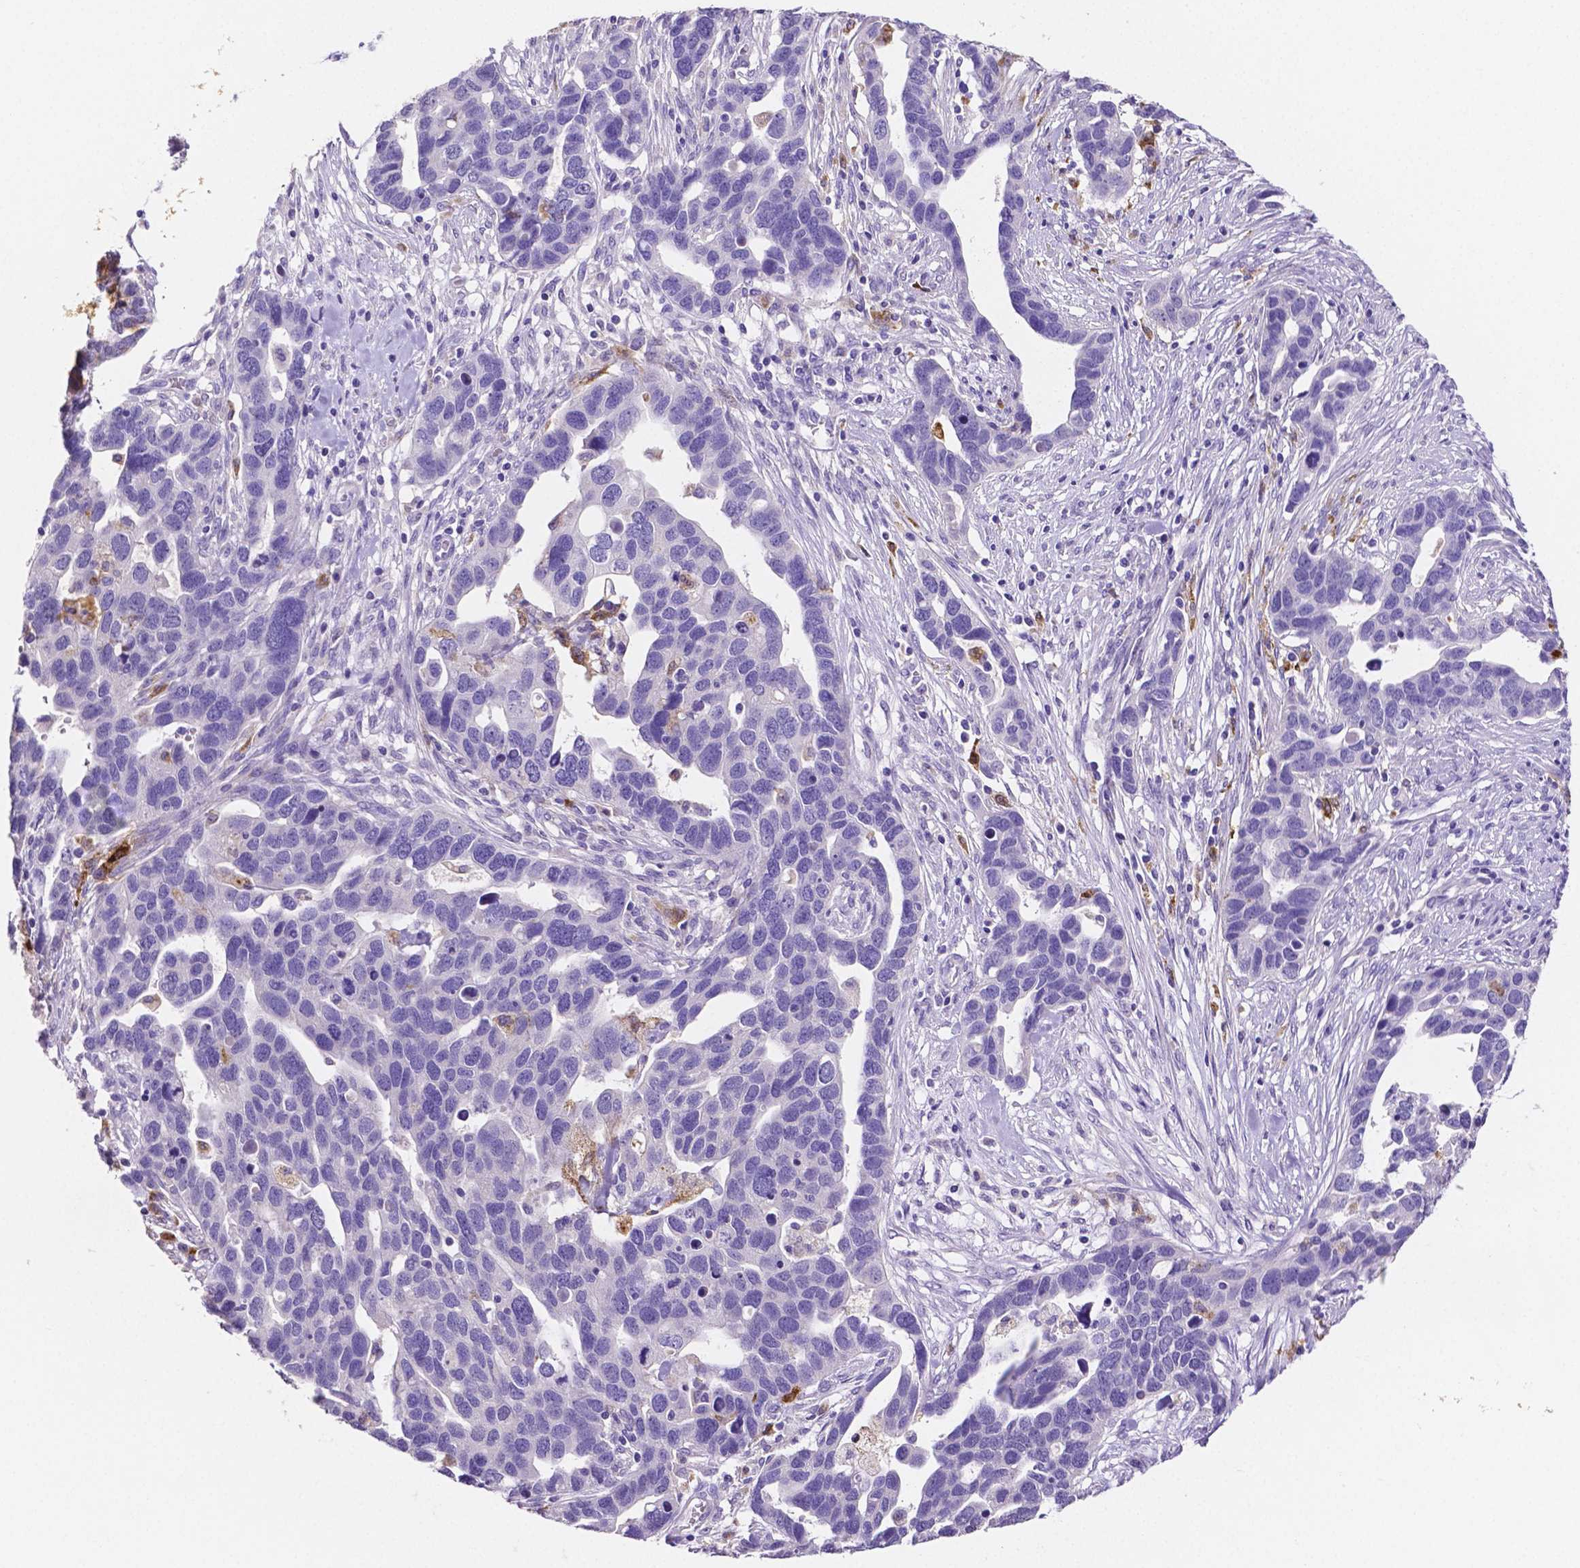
{"staining": {"intensity": "negative", "quantity": "none", "location": "none"}, "tissue": "ovarian cancer", "cell_type": "Tumor cells", "image_type": "cancer", "snomed": [{"axis": "morphology", "description": "Cystadenocarcinoma, serous, NOS"}, {"axis": "topography", "description": "Ovary"}], "caption": "Tumor cells show no significant expression in ovarian cancer (serous cystadenocarcinoma). (Stains: DAB immunohistochemistry (IHC) with hematoxylin counter stain, Microscopy: brightfield microscopy at high magnification).", "gene": "MMP9", "patient": {"sex": "female", "age": 54}}